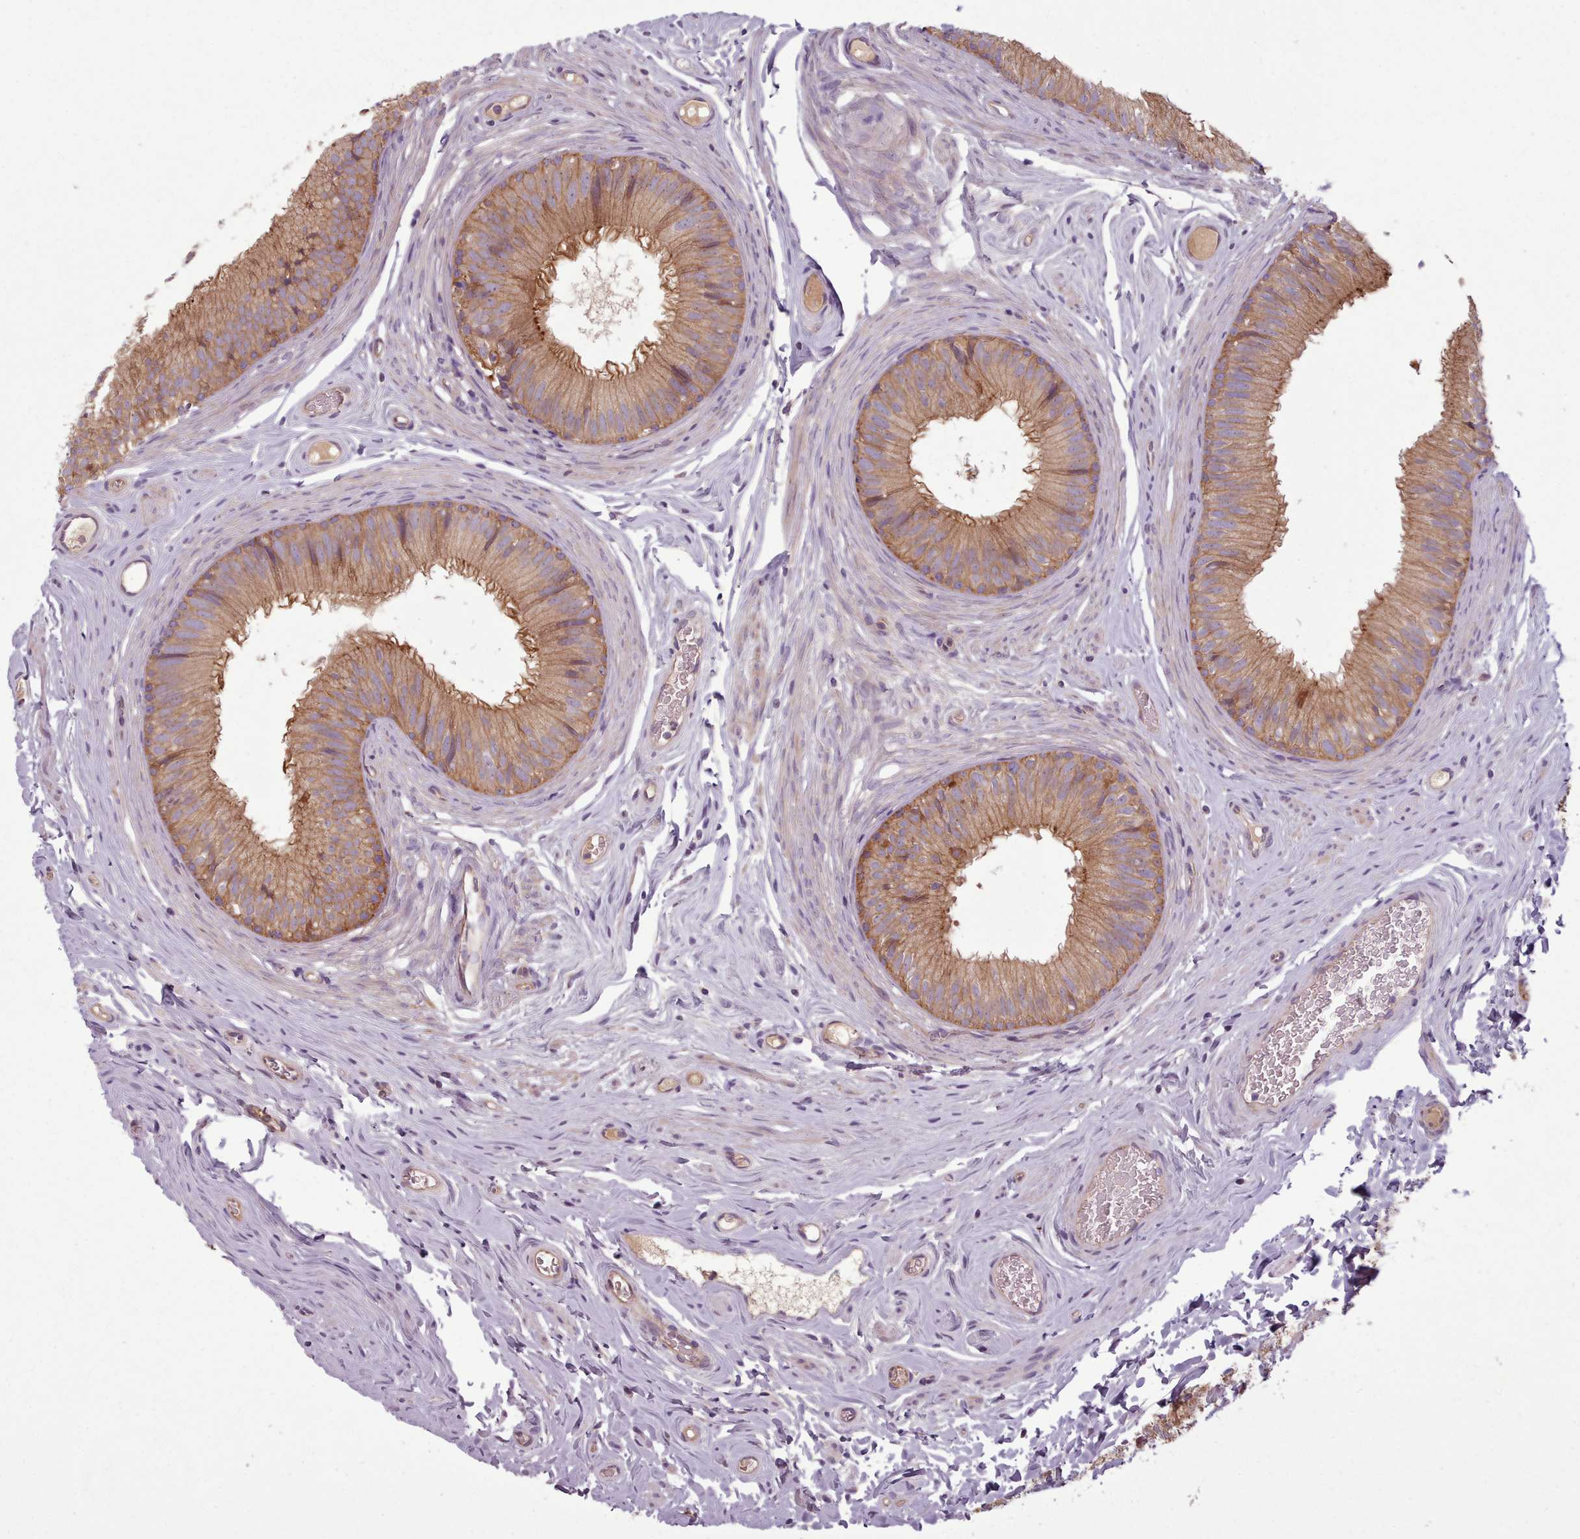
{"staining": {"intensity": "moderate", "quantity": ">75%", "location": "cytoplasmic/membranous"}, "tissue": "epididymis", "cell_type": "Glandular cells", "image_type": "normal", "snomed": [{"axis": "morphology", "description": "Normal tissue, NOS"}, {"axis": "topography", "description": "Epididymis, spermatic cord, NOS"}], "caption": "Protein expression analysis of benign epididymis exhibits moderate cytoplasmic/membranous positivity in approximately >75% of glandular cells.", "gene": "NT5DC2", "patient": {"sex": "male", "age": 25}}